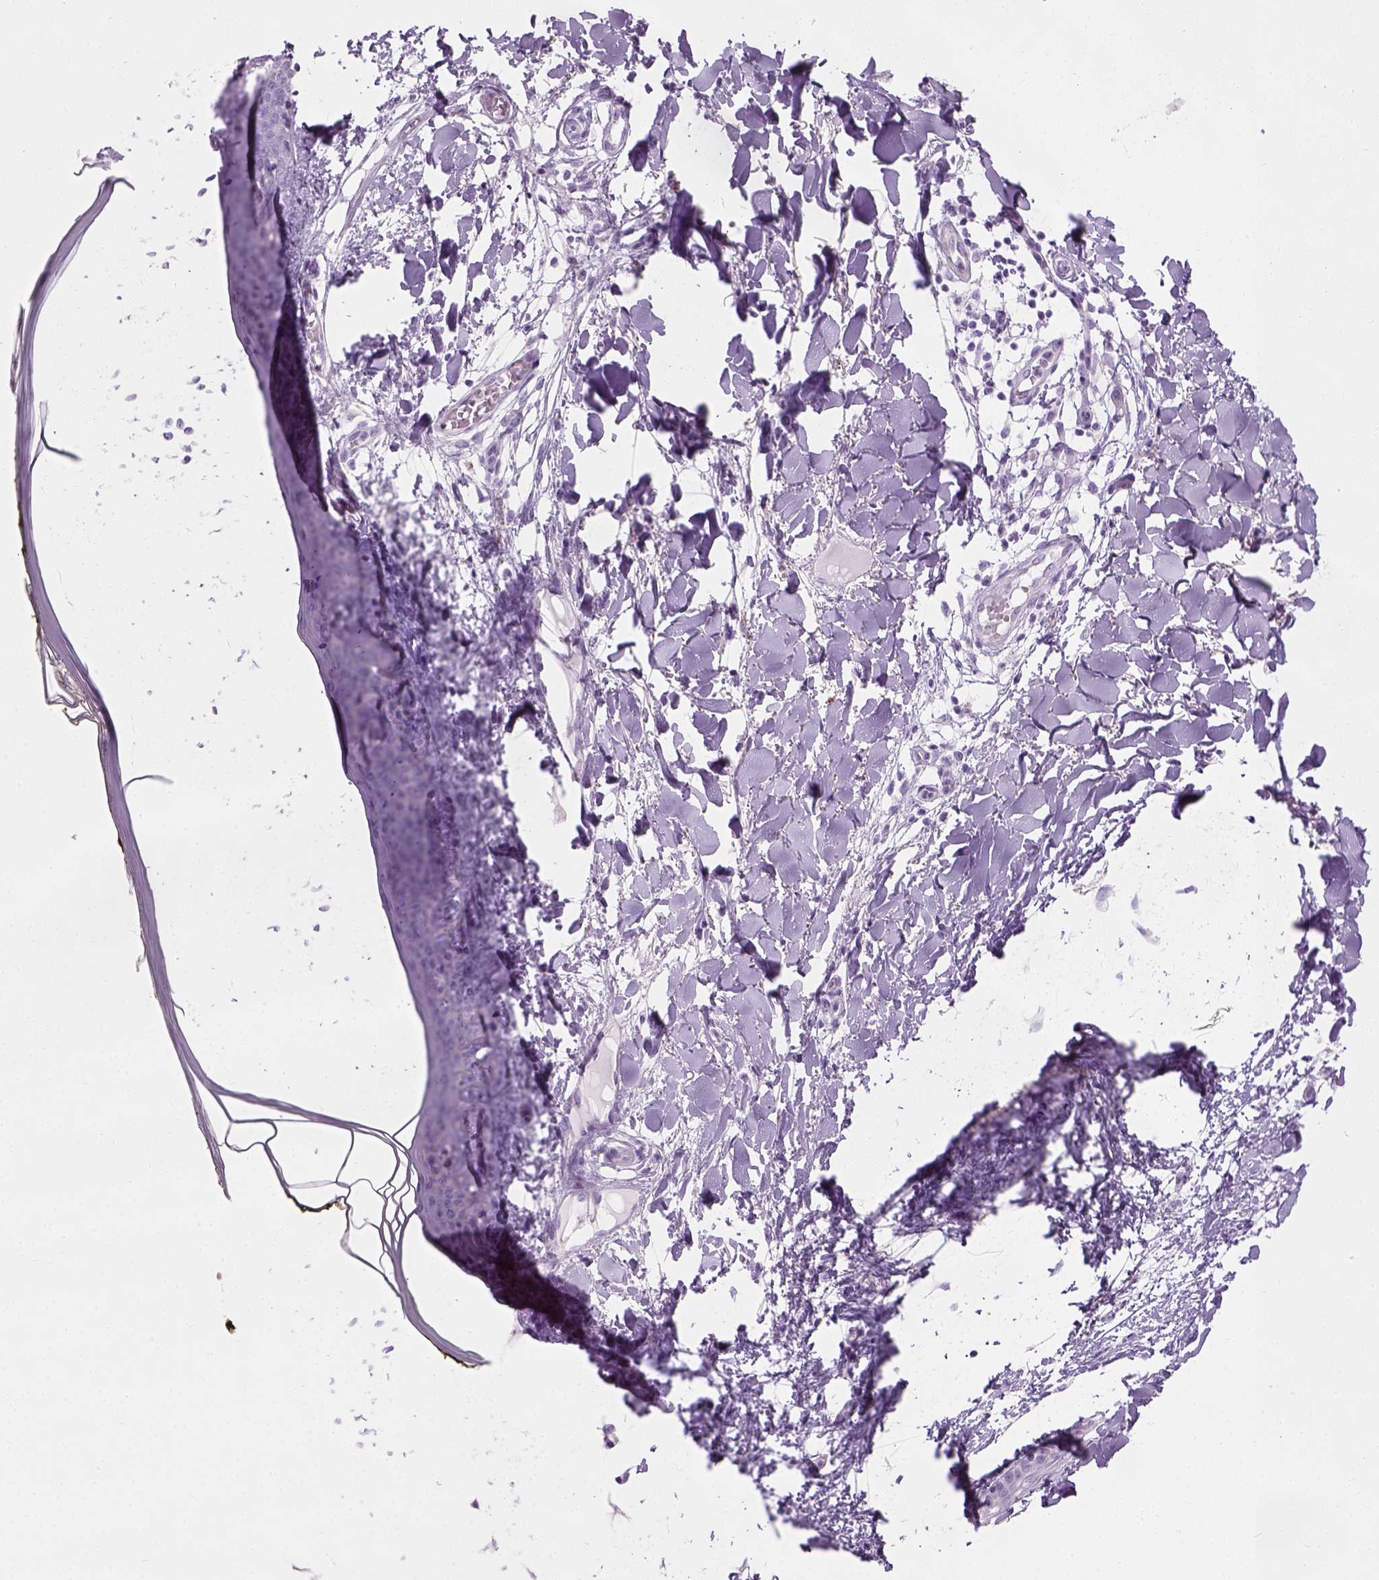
{"staining": {"intensity": "negative", "quantity": "none", "location": "none"}, "tissue": "skin", "cell_type": "Fibroblasts", "image_type": "normal", "snomed": [{"axis": "morphology", "description": "Normal tissue, NOS"}, {"axis": "topography", "description": "Skin"}], "caption": "Fibroblasts are negative for protein expression in benign human skin. (DAB (3,3'-diaminobenzidine) IHC visualized using brightfield microscopy, high magnification).", "gene": "CIBAR2", "patient": {"sex": "female", "age": 34}}